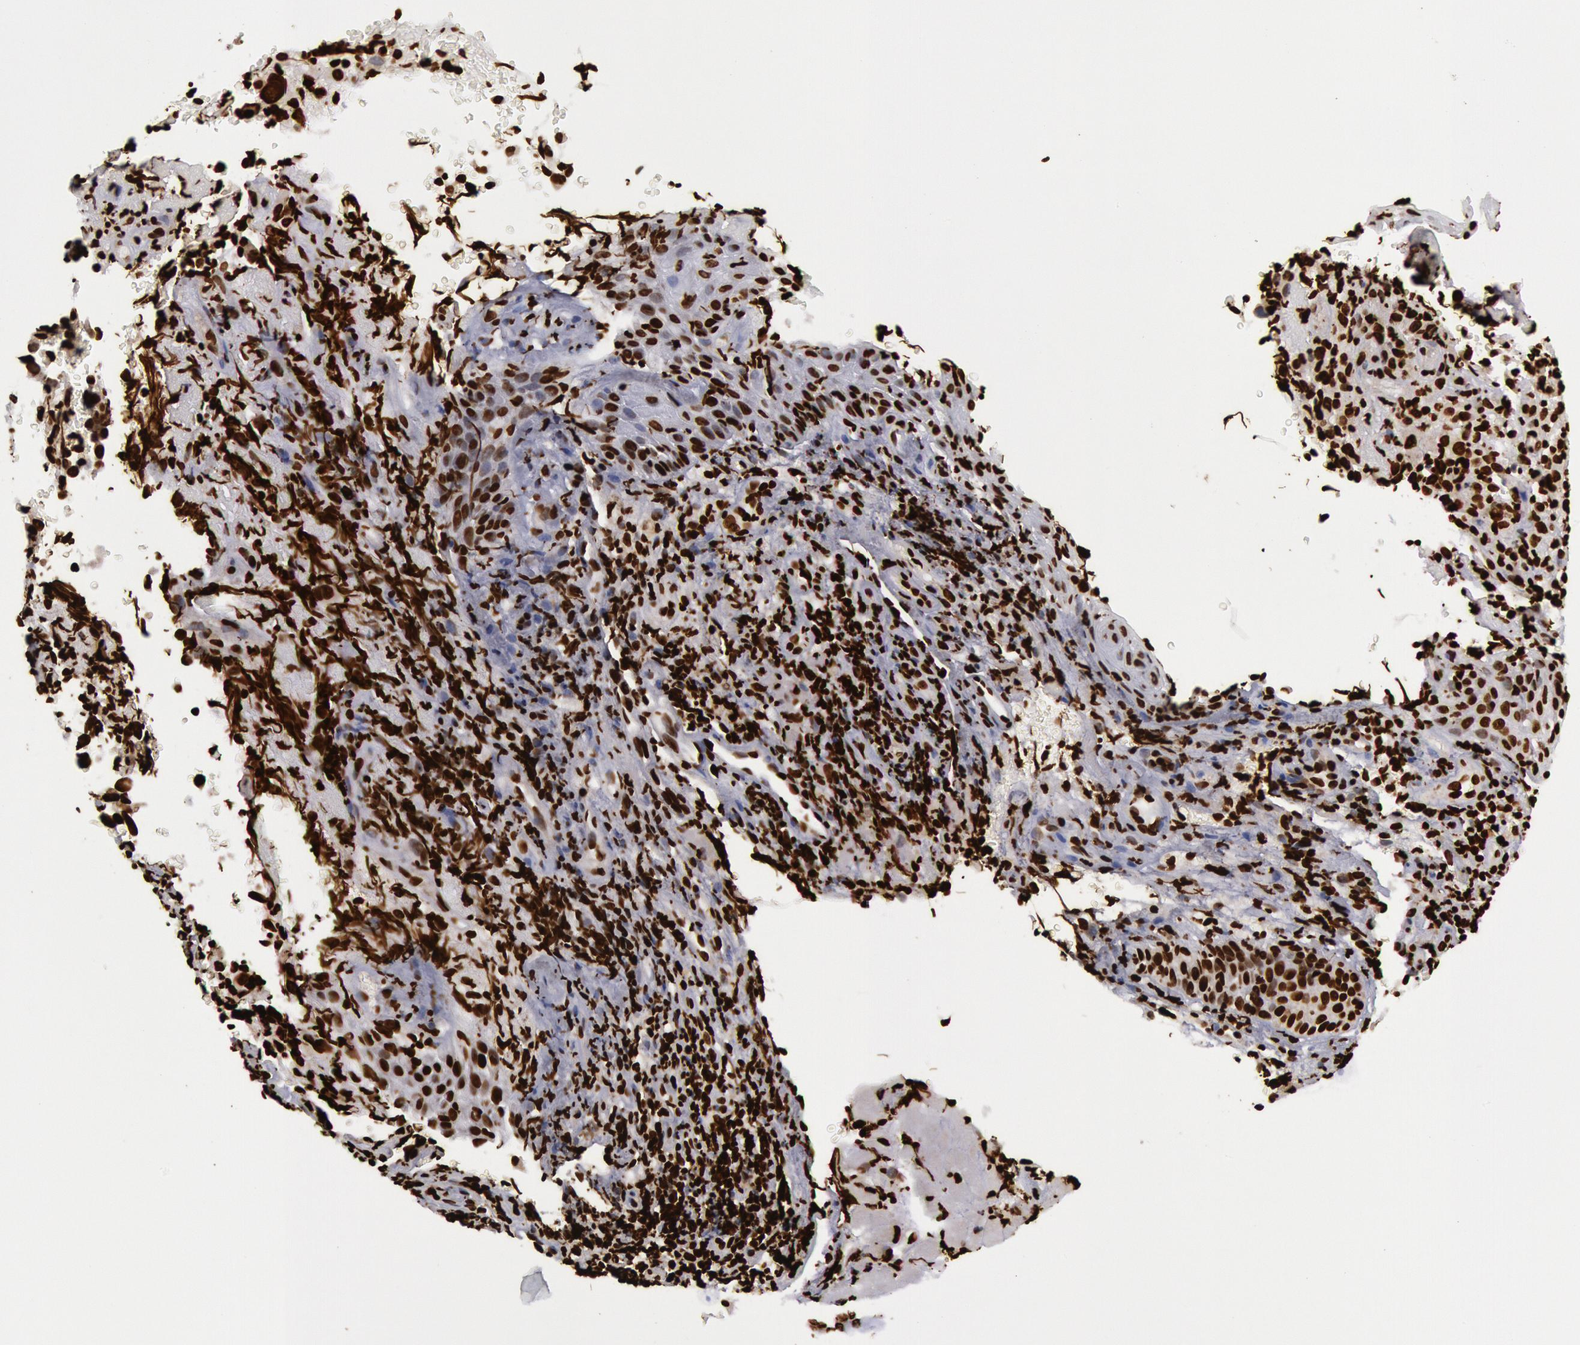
{"staining": {"intensity": "strong", "quantity": ">75%", "location": "nuclear"}, "tissue": "melanoma", "cell_type": "Tumor cells", "image_type": "cancer", "snomed": [{"axis": "morphology", "description": "Malignant melanoma, NOS"}, {"axis": "topography", "description": "Skin"}], "caption": "Tumor cells reveal strong nuclear staining in about >75% of cells in melanoma.", "gene": "H3-4", "patient": {"sex": "male", "age": 75}}